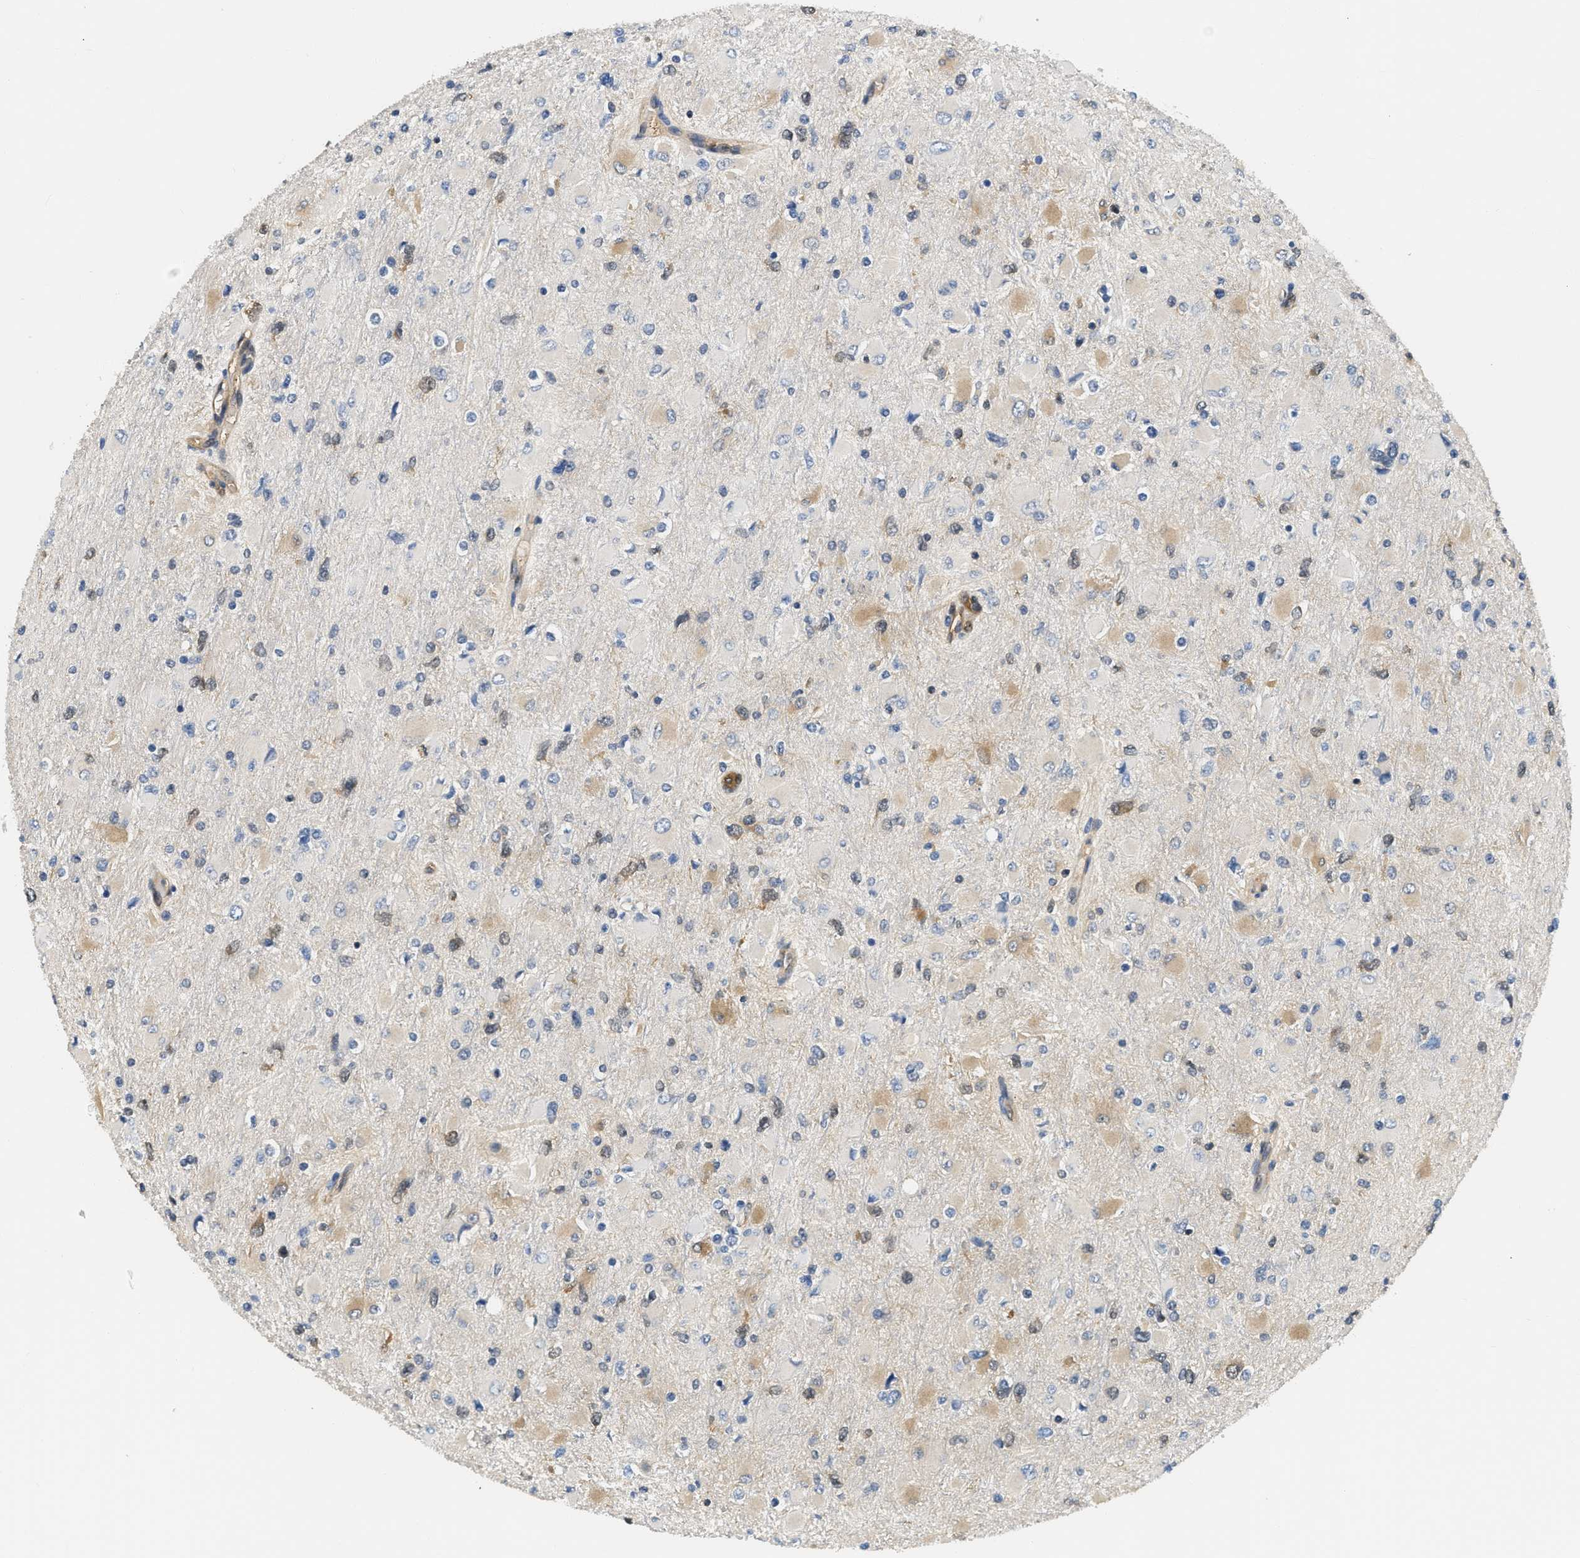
{"staining": {"intensity": "weak", "quantity": "25%-75%", "location": "cytoplasmic/membranous"}, "tissue": "glioma", "cell_type": "Tumor cells", "image_type": "cancer", "snomed": [{"axis": "morphology", "description": "Glioma, malignant, High grade"}, {"axis": "topography", "description": "Cerebral cortex"}], "caption": "Glioma stained with a protein marker reveals weak staining in tumor cells.", "gene": "EIF4EBP2", "patient": {"sex": "female", "age": 36}}